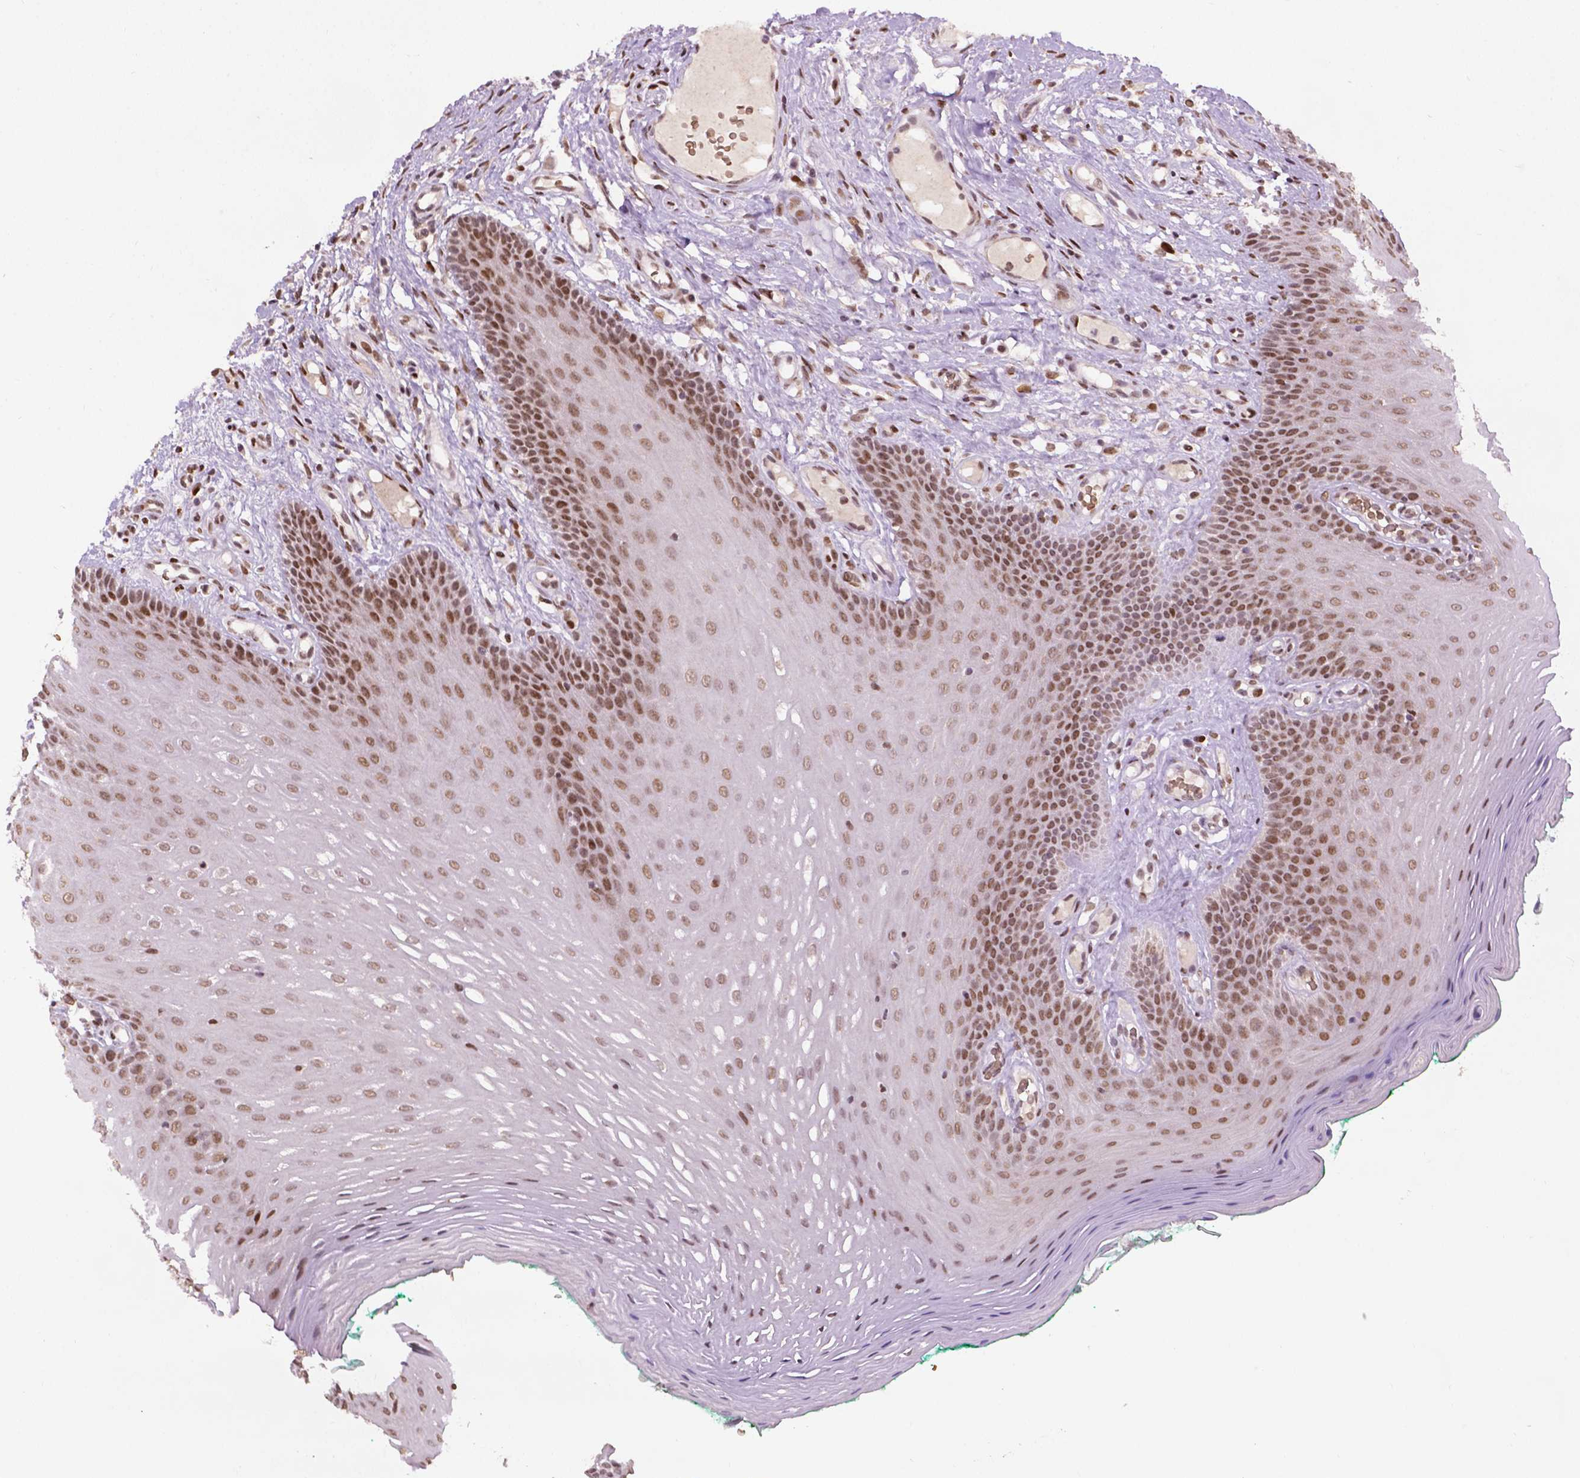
{"staining": {"intensity": "moderate", "quantity": ">75%", "location": "nuclear"}, "tissue": "oral mucosa", "cell_type": "Squamous epithelial cells", "image_type": "normal", "snomed": [{"axis": "morphology", "description": "Normal tissue, NOS"}, {"axis": "morphology", "description": "Squamous cell carcinoma, NOS"}, {"axis": "topography", "description": "Oral tissue"}, {"axis": "topography", "description": "Head-Neck"}], "caption": "Protein expression analysis of unremarkable human oral mucosa reveals moderate nuclear staining in about >75% of squamous epithelial cells.", "gene": "ZNF41", "patient": {"sex": "male", "age": 78}}